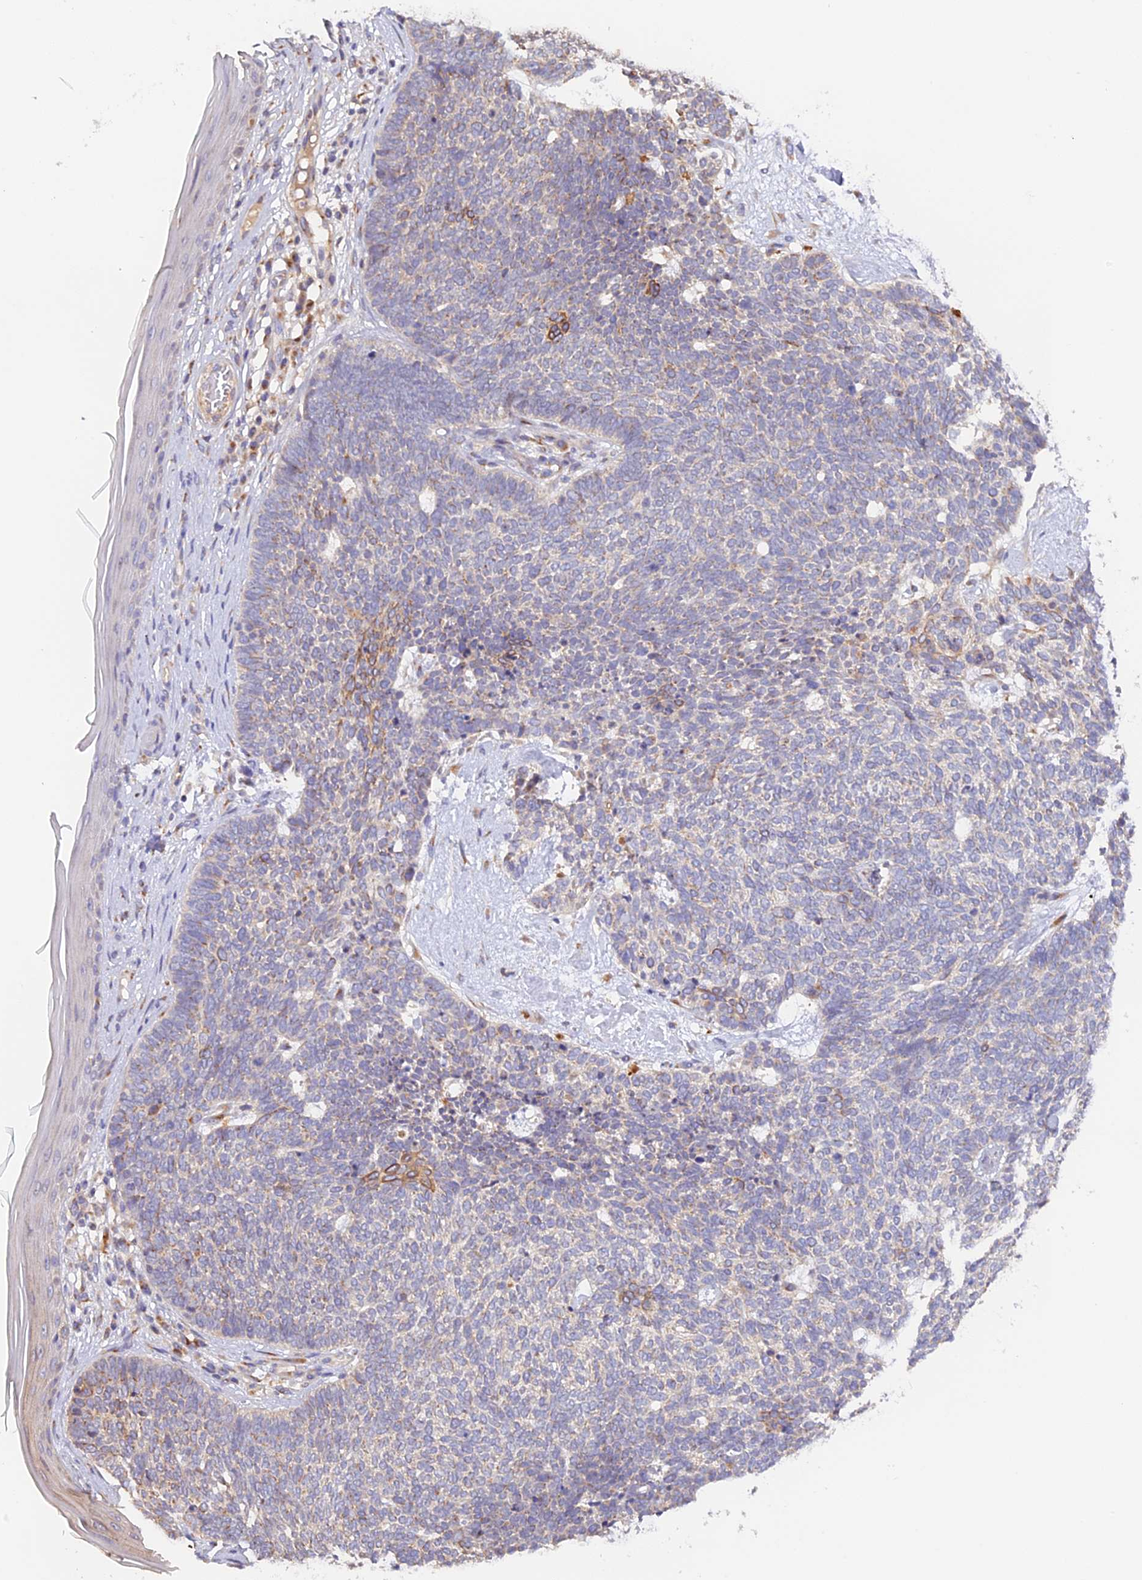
{"staining": {"intensity": "weak", "quantity": "<25%", "location": "cytoplasmic/membranous"}, "tissue": "skin cancer", "cell_type": "Tumor cells", "image_type": "cancer", "snomed": [{"axis": "morphology", "description": "Basal cell carcinoma"}, {"axis": "topography", "description": "Skin"}], "caption": "This is an immunohistochemistry (IHC) micrograph of skin cancer. There is no expression in tumor cells.", "gene": "TANGO6", "patient": {"sex": "female", "age": 84}}